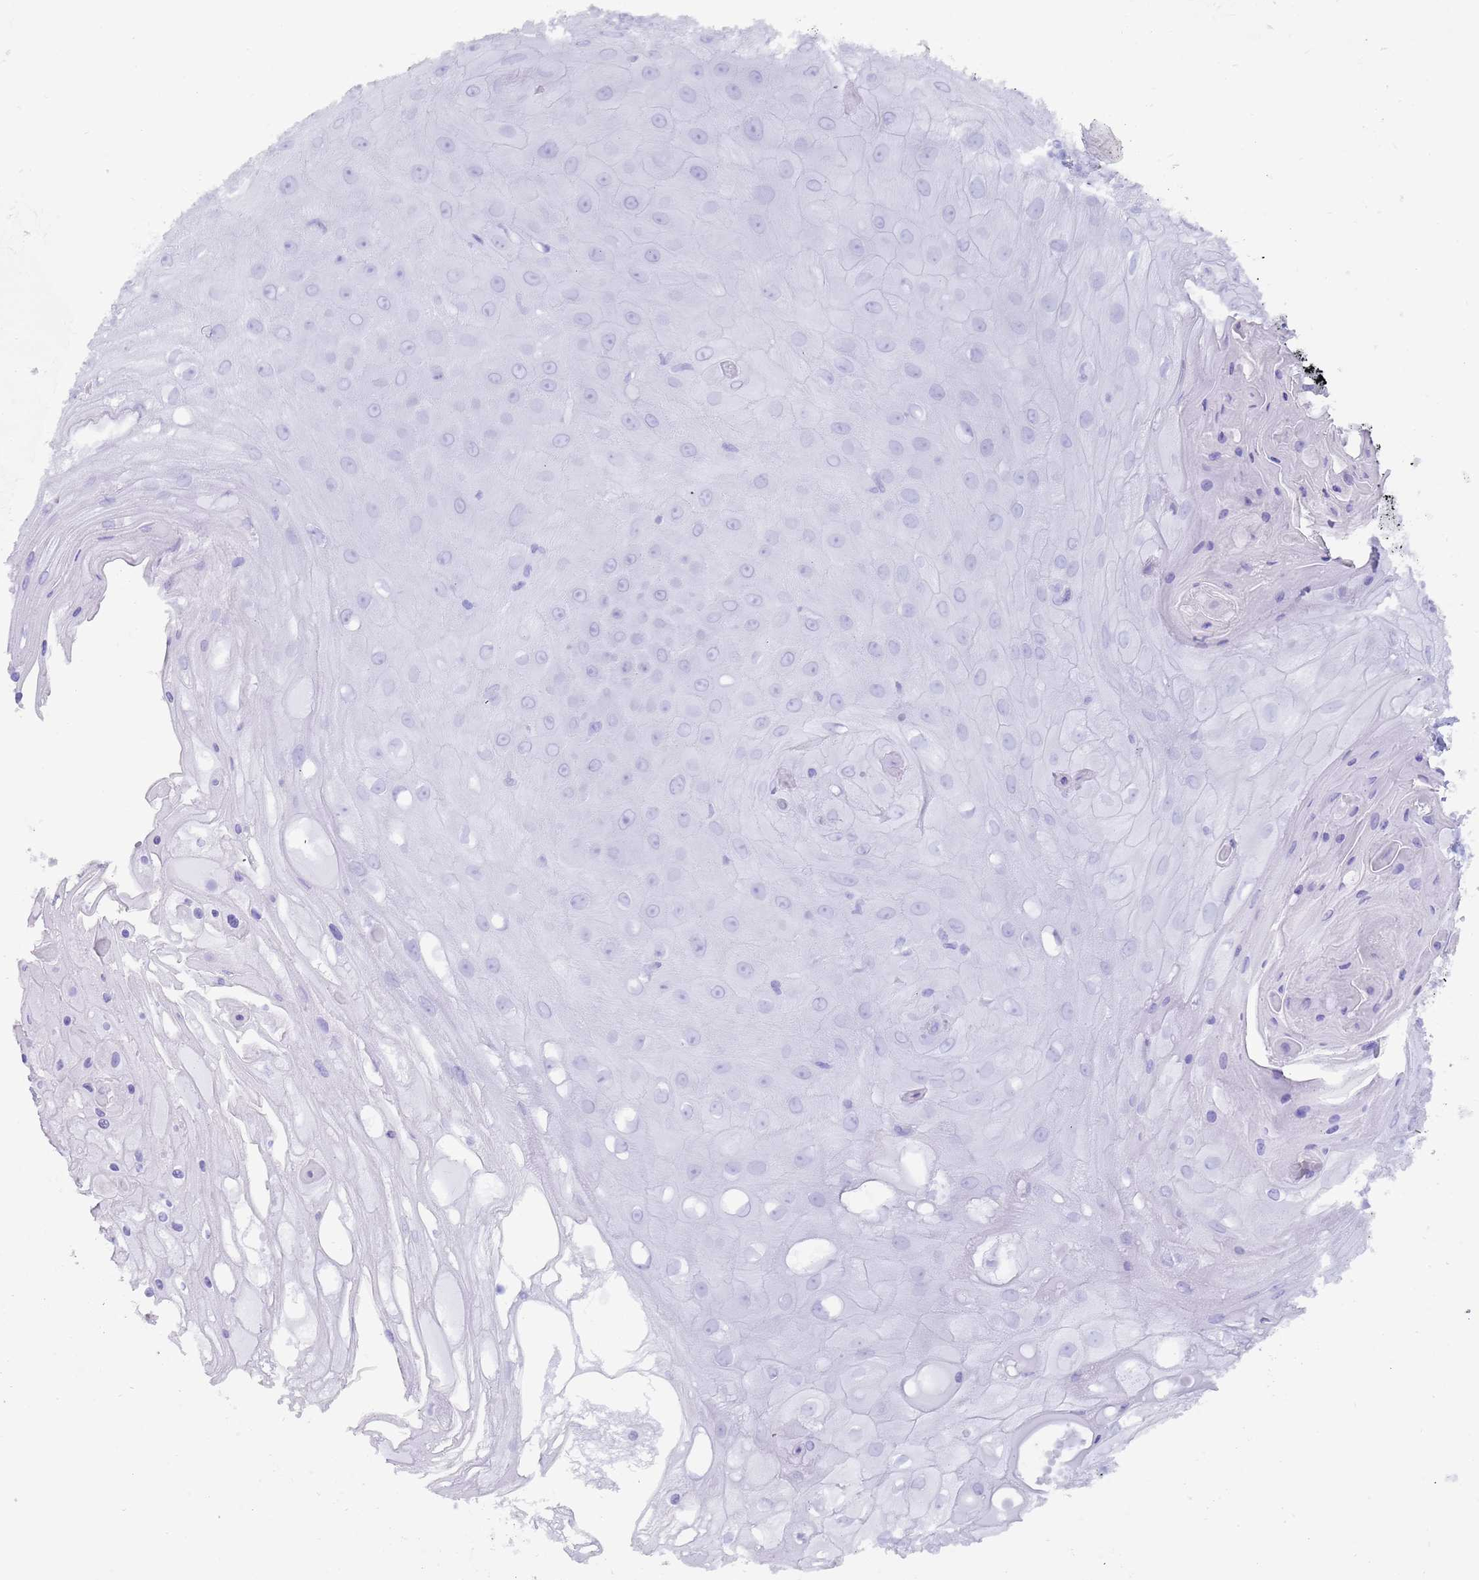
{"staining": {"intensity": "negative", "quantity": "none", "location": "none"}, "tissue": "skin cancer", "cell_type": "Tumor cells", "image_type": "cancer", "snomed": [{"axis": "morphology", "description": "Squamous cell carcinoma, NOS"}, {"axis": "topography", "description": "Skin"}], "caption": "A high-resolution histopathology image shows IHC staining of skin squamous cell carcinoma, which demonstrates no significant expression in tumor cells.", "gene": "HDAC8", "patient": {"sex": "male", "age": 70}}